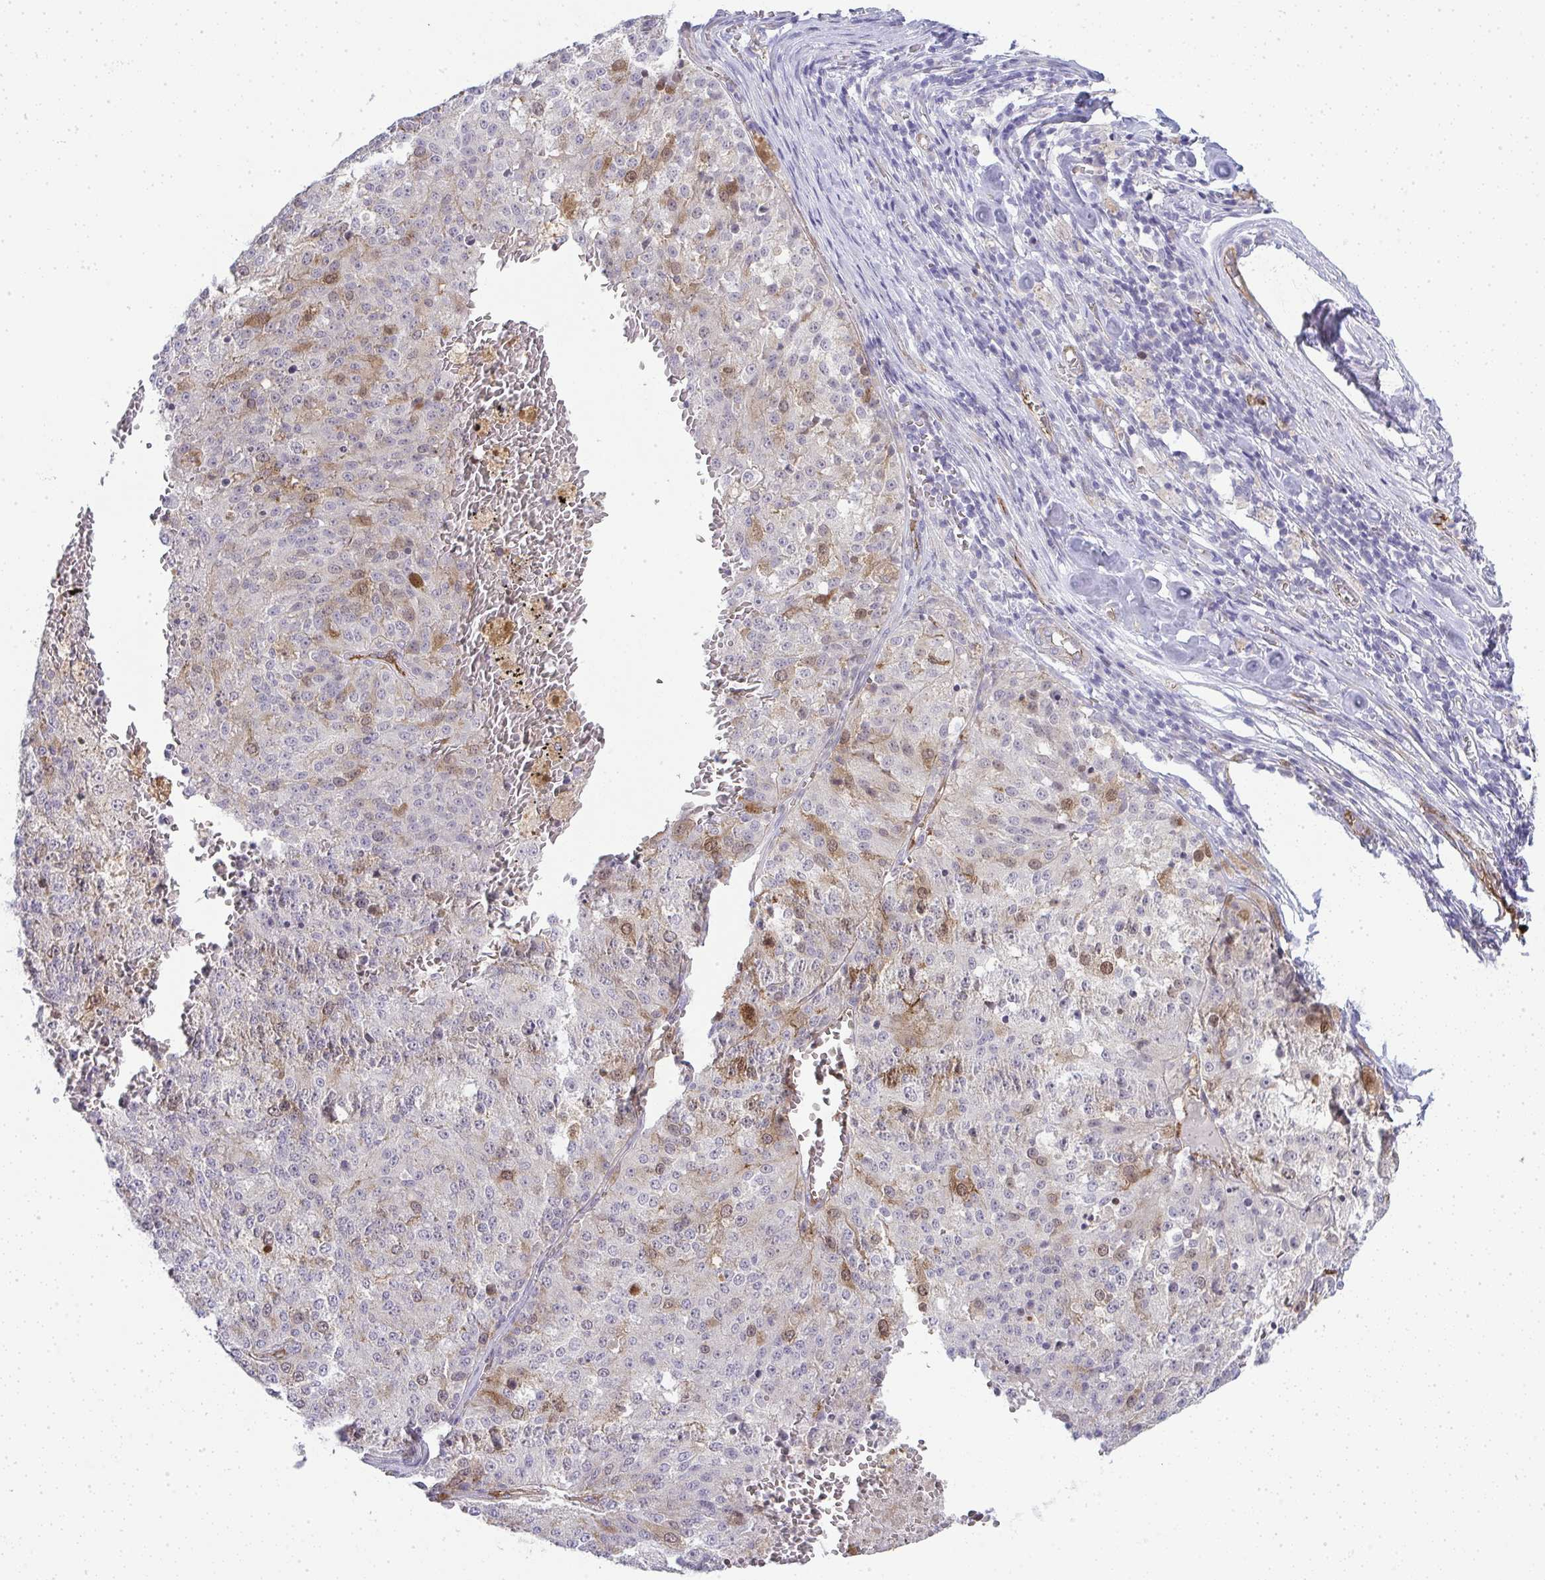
{"staining": {"intensity": "moderate", "quantity": "<25%", "location": "cytoplasmic/membranous,nuclear"}, "tissue": "melanoma", "cell_type": "Tumor cells", "image_type": "cancer", "snomed": [{"axis": "morphology", "description": "Malignant melanoma, Metastatic site"}, {"axis": "topography", "description": "Lymph node"}], "caption": "Melanoma stained with immunohistochemistry exhibits moderate cytoplasmic/membranous and nuclear positivity in about <25% of tumor cells. (brown staining indicates protein expression, while blue staining denotes nuclei).", "gene": "UBE2S", "patient": {"sex": "female", "age": 64}}